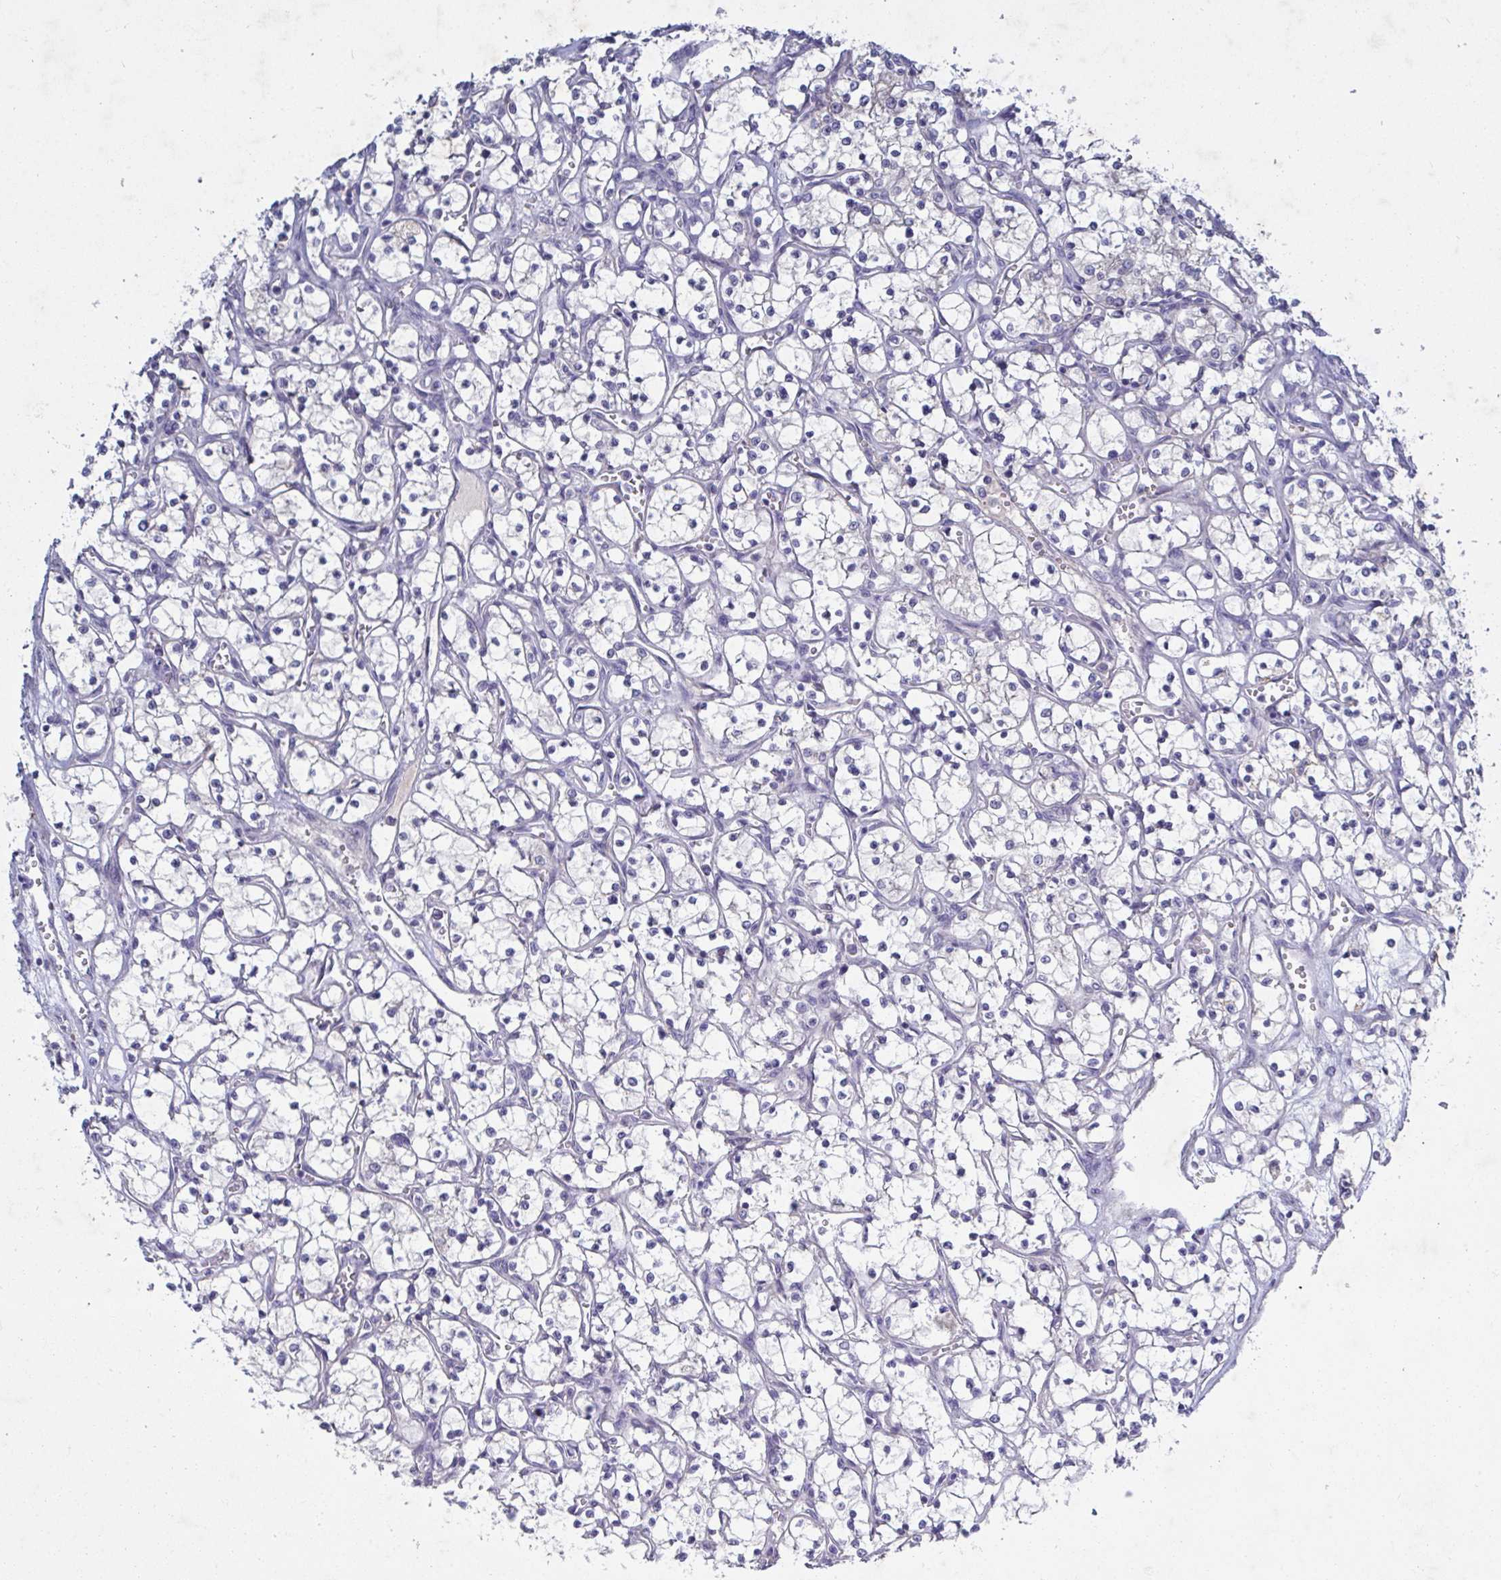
{"staining": {"intensity": "negative", "quantity": "none", "location": "none"}, "tissue": "renal cancer", "cell_type": "Tumor cells", "image_type": "cancer", "snomed": [{"axis": "morphology", "description": "Adenocarcinoma, NOS"}, {"axis": "topography", "description": "Kidney"}], "caption": "High power microscopy micrograph of an immunohistochemistry photomicrograph of adenocarcinoma (renal), revealing no significant staining in tumor cells.", "gene": "GALNT13", "patient": {"sex": "female", "age": 69}}